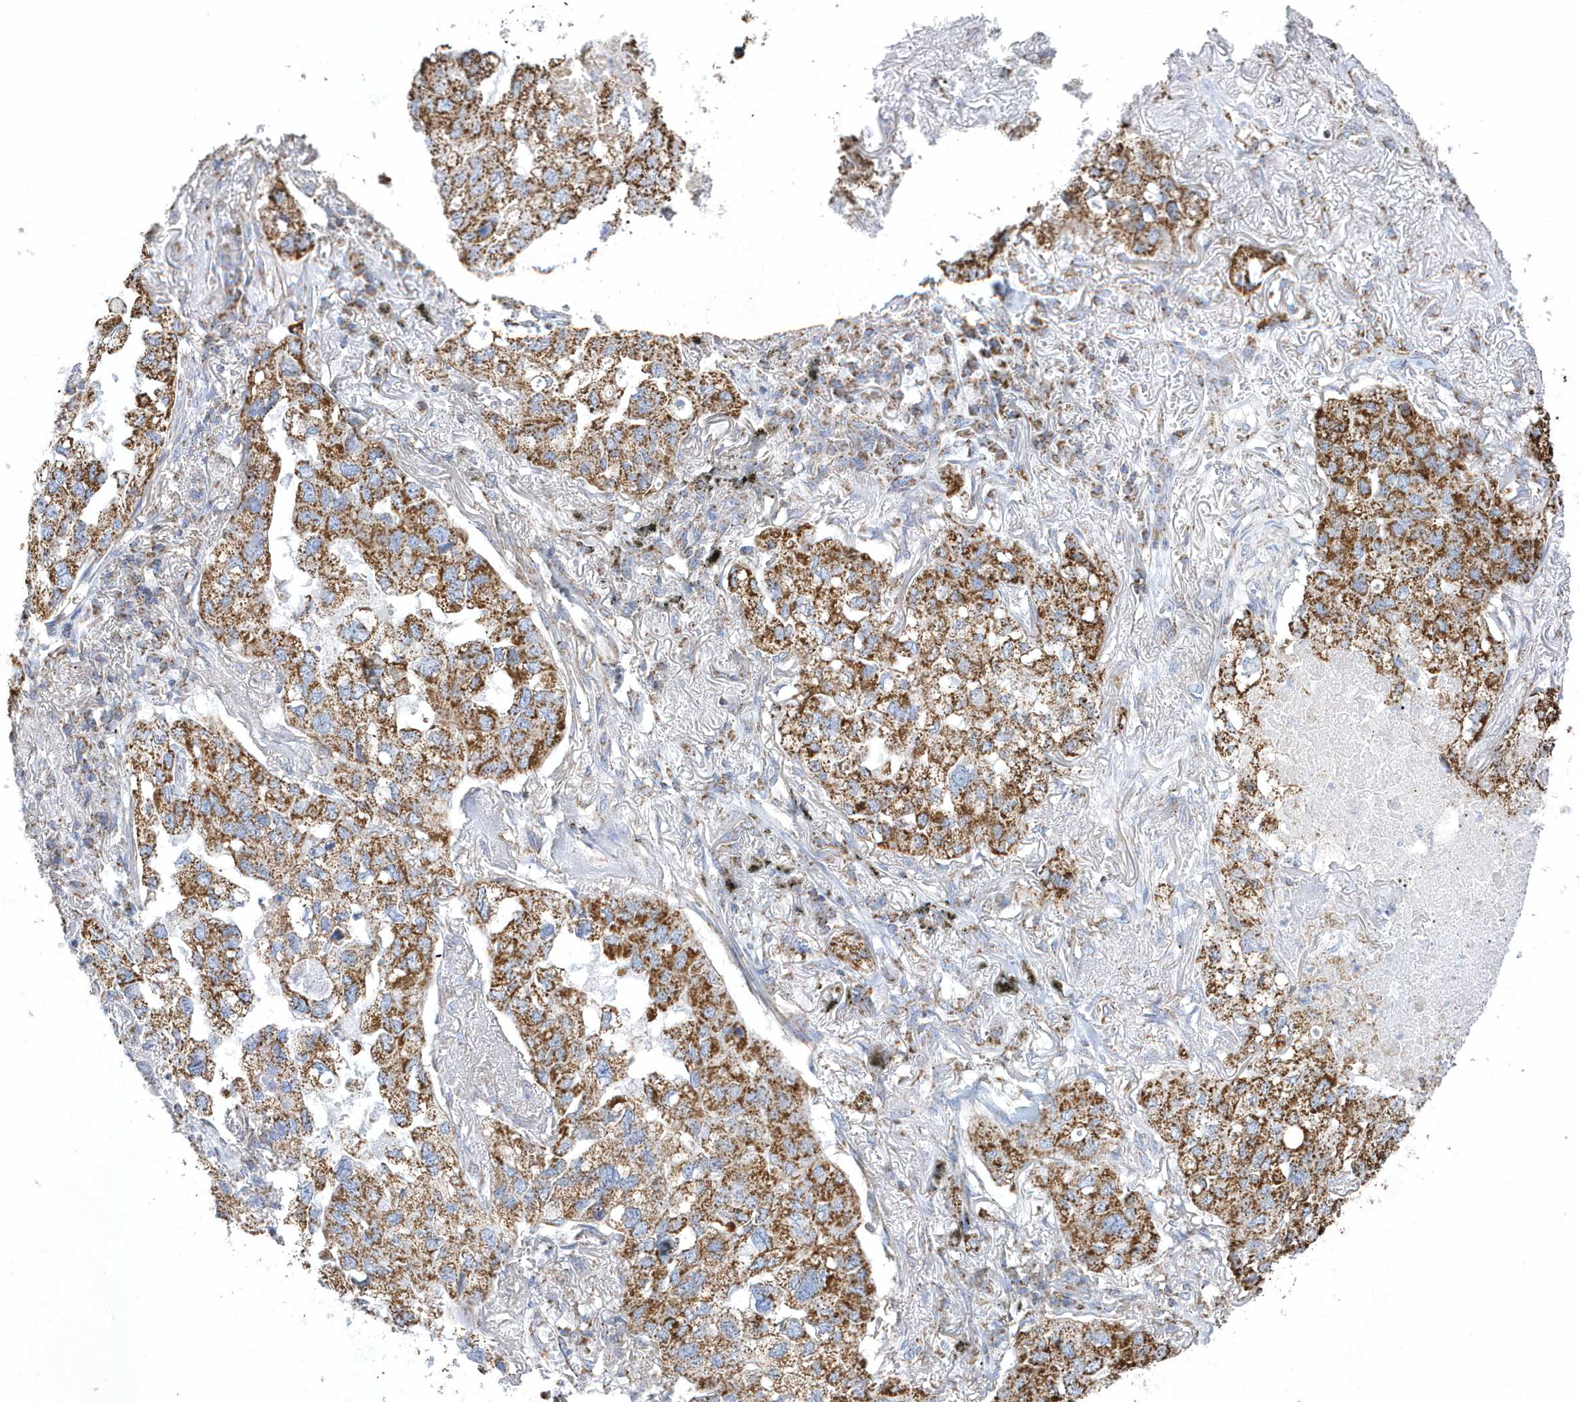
{"staining": {"intensity": "moderate", "quantity": ">75%", "location": "cytoplasmic/membranous"}, "tissue": "lung cancer", "cell_type": "Tumor cells", "image_type": "cancer", "snomed": [{"axis": "morphology", "description": "Adenocarcinoma, NOS"}, {"axis": "topography", "description": "Lung"}], "caption": "Immunohistochemistry (IHC) micrograph of adenocarcinoma (lung) stained for a protein (brown), which shows medium levels of moderate cytoplasmic/membranous expression in approximately >75% of tumor cells.", "gene": "GTPBP8", "patient": {"sex": "male", "age": 65}}